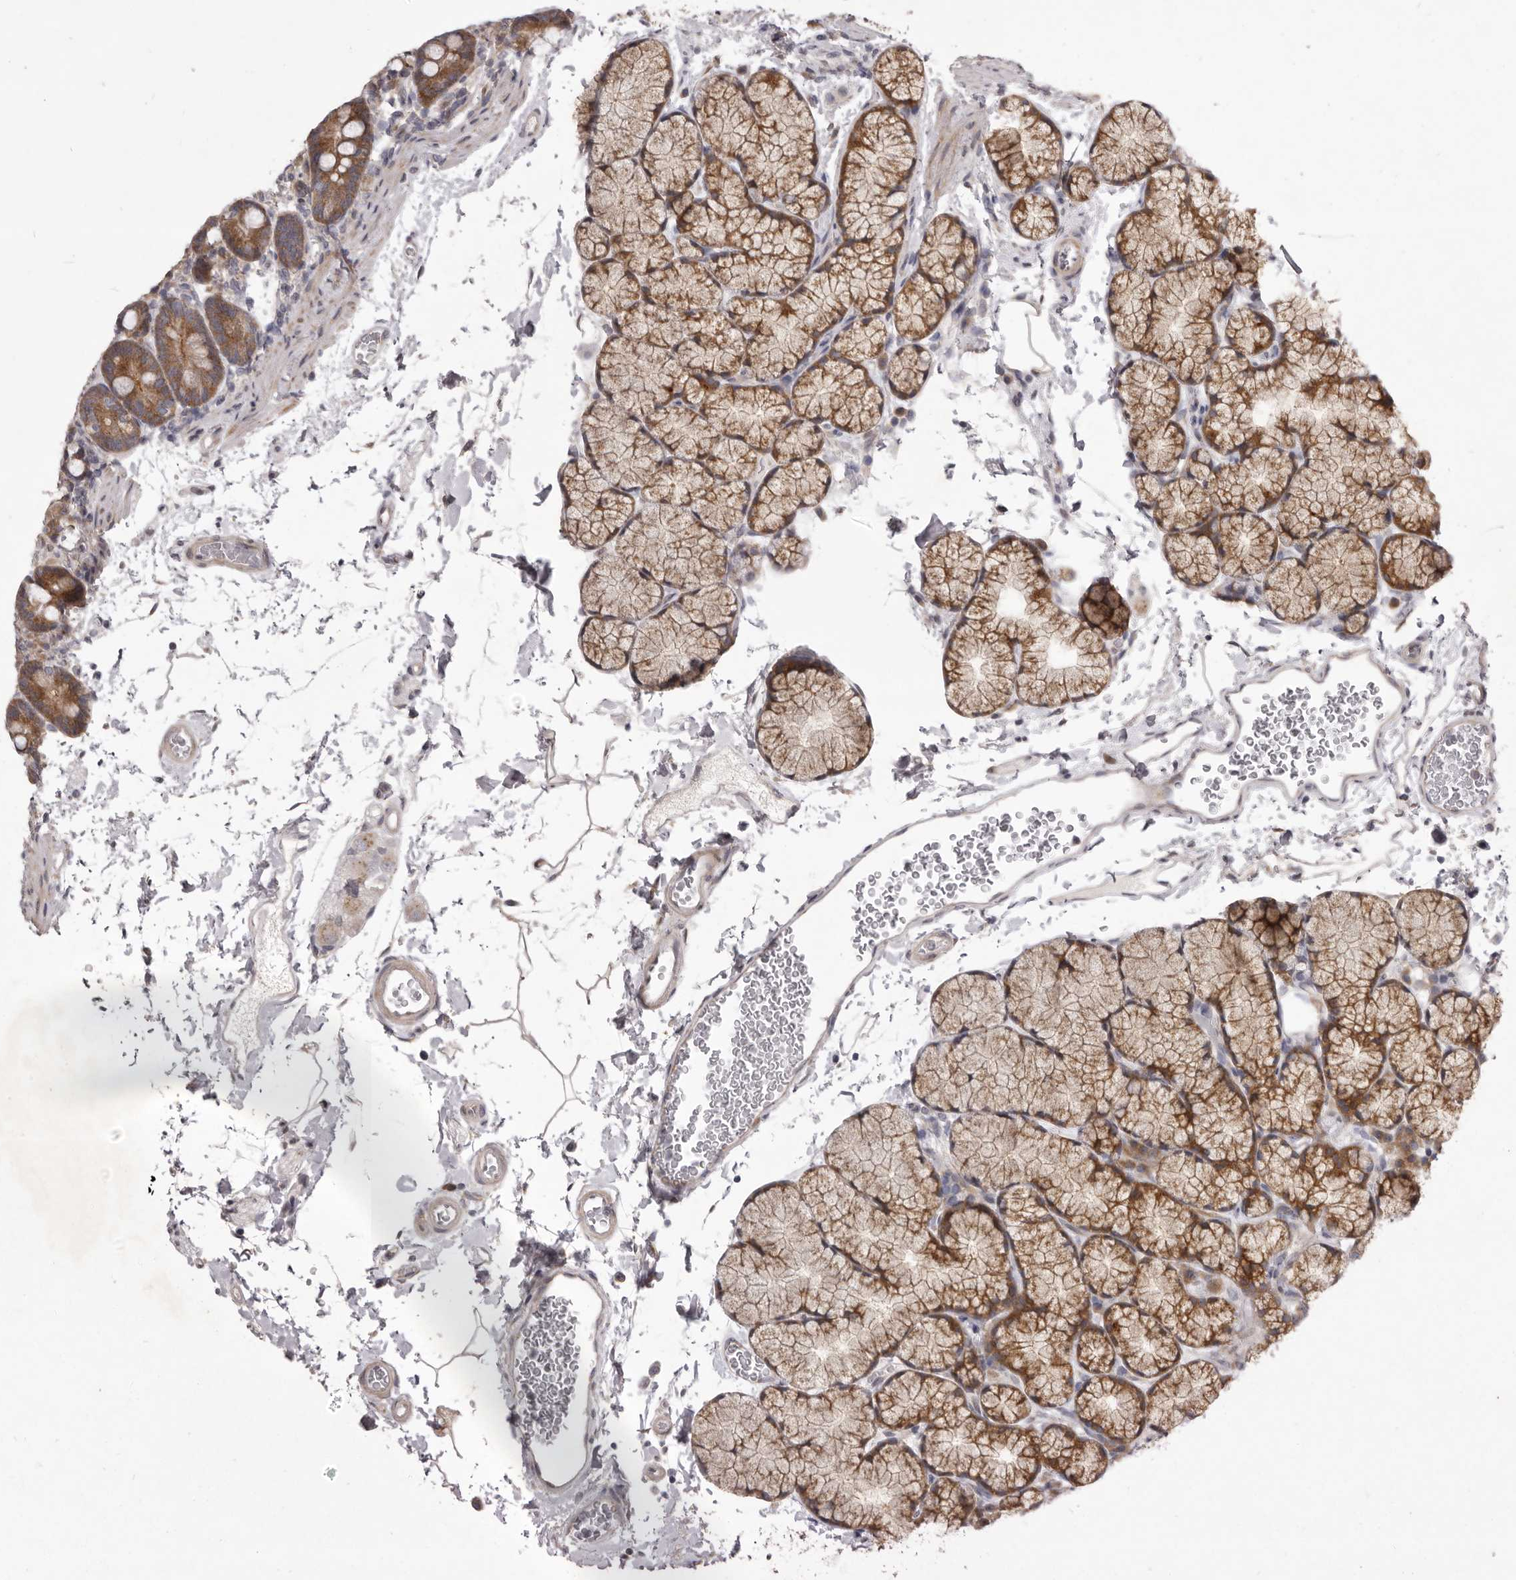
{"staining": {"intensity": "moderate", "quantity": ">75%", "location": "cytoplasmic/membranous"}, "tissue": "duodenum", "cell_type": "Glandular cells", "image_type": "normal", "snomed": [{"axis": "morphology", "description": "Normal tissue, NOS"}, {"axis": "topography", "description": "Duodenum"}], "caption": "Protein staining displays moderate cytoplasmic/membranous expression in about >75% of glandular cells in normal duodenum.", "gene": "TBC1D8B", "patient": {"sex": "male", "age": 35}}